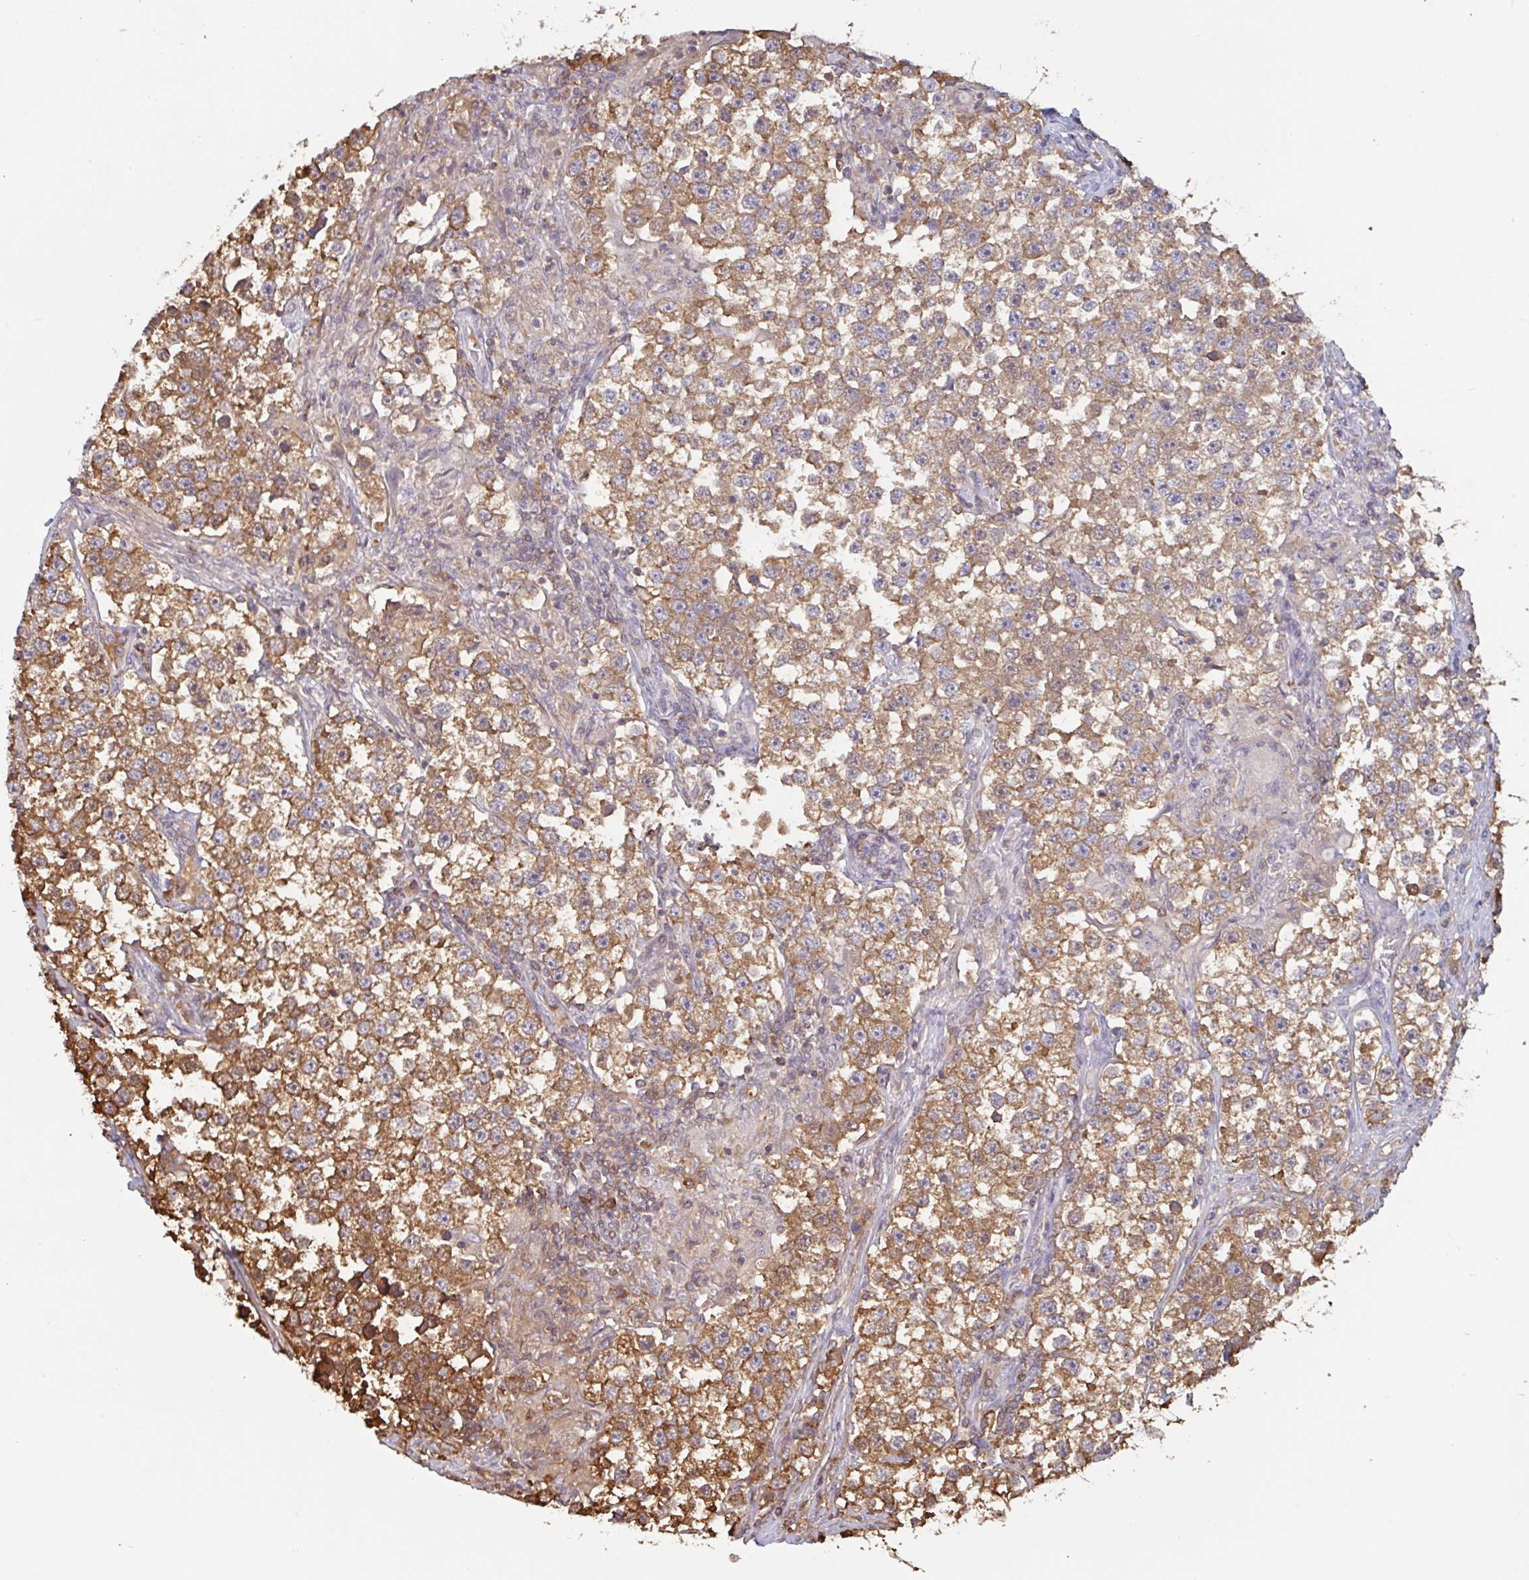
{"staining": {"intensity": "moderate", "quantity": ">75%", "location": "cytoplasmic/membranous"}, "tissue": "testis cancer", "cell_type": "Tumor cells", "image_type": "cancer", "snomed": [{"axis": "morphology", "description": "Seminoma, NOS"}, {"axis": "topography", "description": "Testis"}], "caption": "Protein expression by IHC exhibits moderate cytoplasmic/membranous staining in approximately >75% of tumor cells in testis seminoma.", "gene": "OTOP2", "patient": {"sex": "male", "age": 46}}